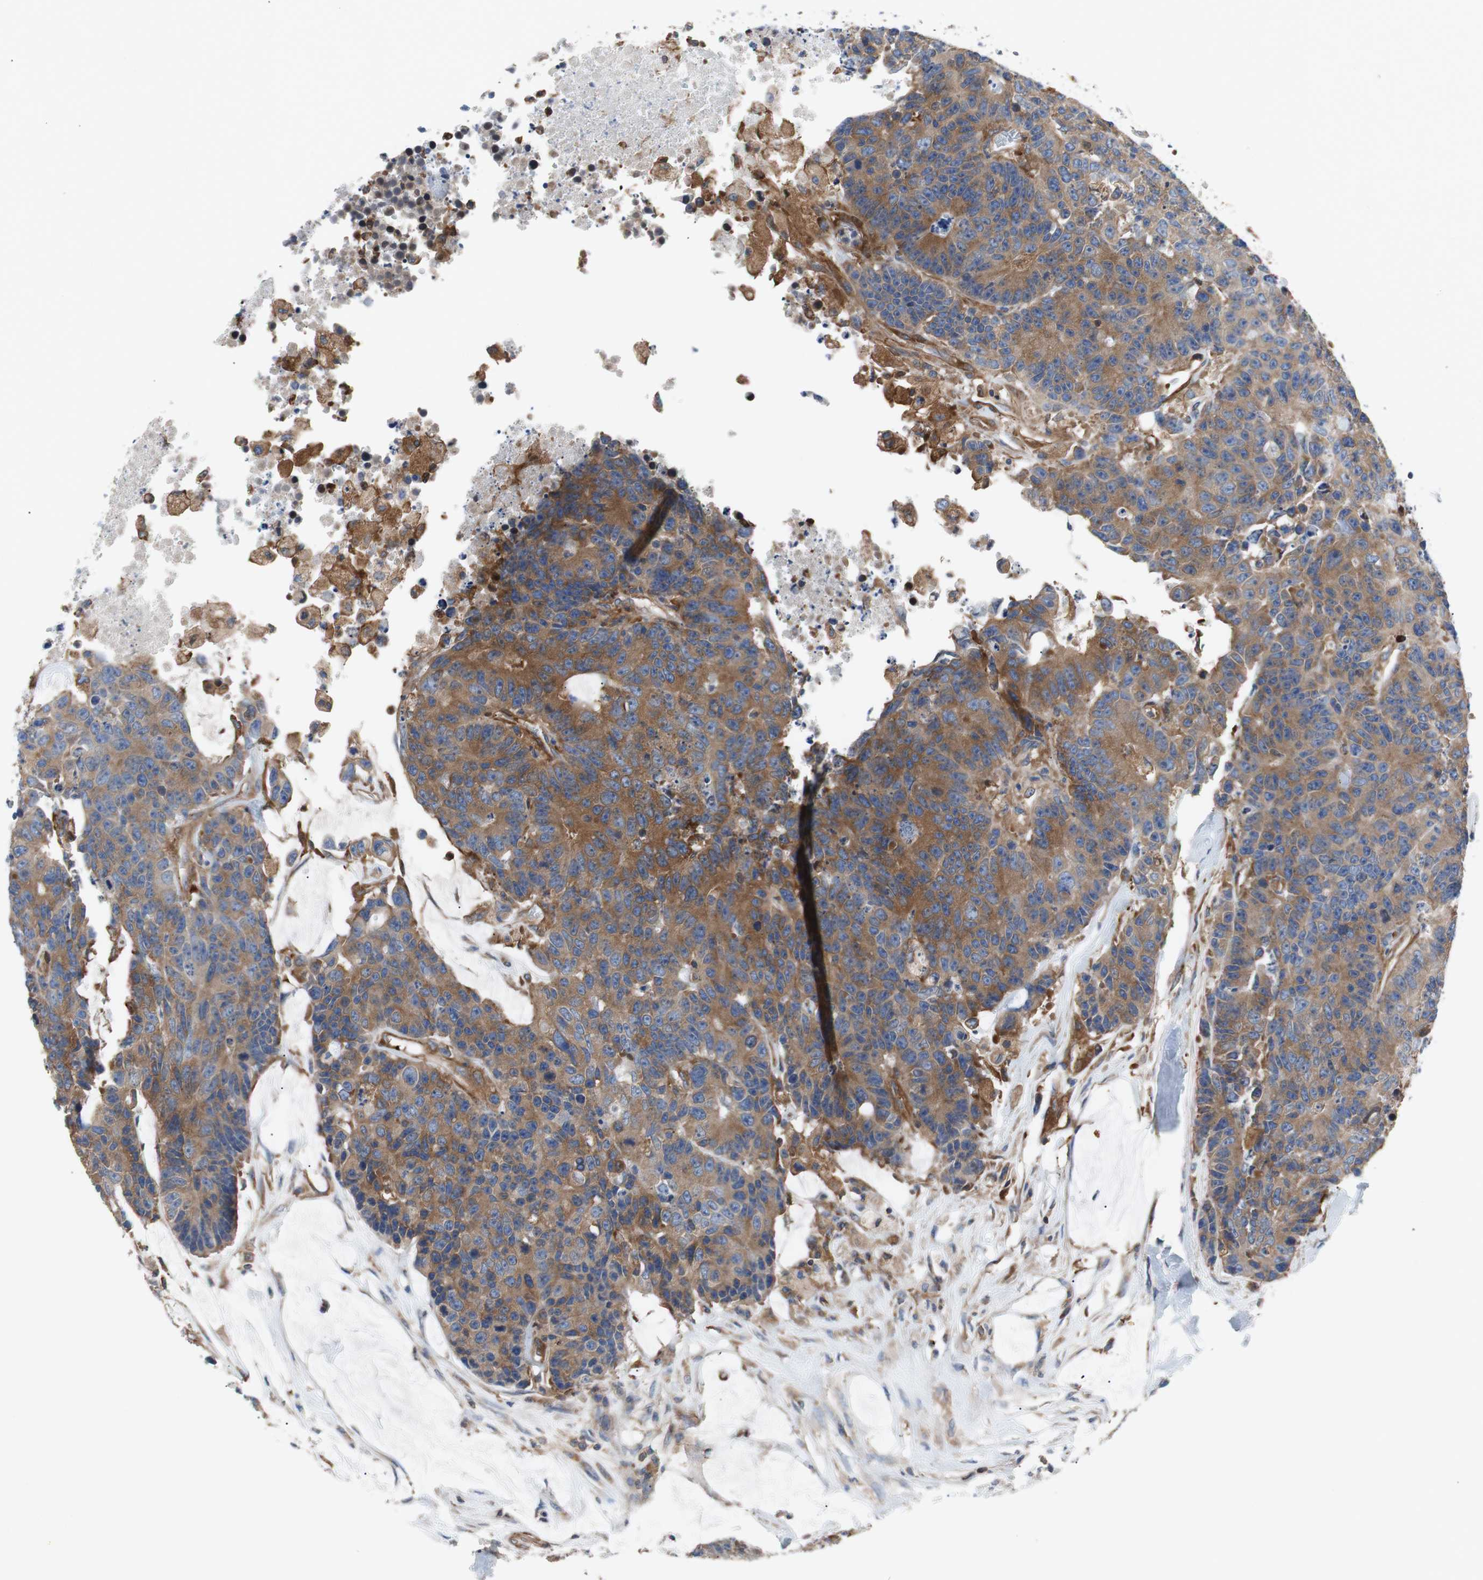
{"staining": {"intensity": "moderate", "quantity": ">75%", "location": "cytoplasmic/membranous"}, "tissue": "colorectal cancer", "cell_type": "Tumor cells", "image_type": "cancer", "snomed": [{"axis": "morphology", "description": "Adenocarcinoma, NOS"}, {"axis": "topography", "description": "Colon"}], "caption": "Colorectal cancer stained for a protein (brown) demonstrates moderate cytoplasmic/membranous positive staining in approximately >75% of tumor cells.", "gene": "GYS1", "patient": {"sex": "female", "age": 86}}